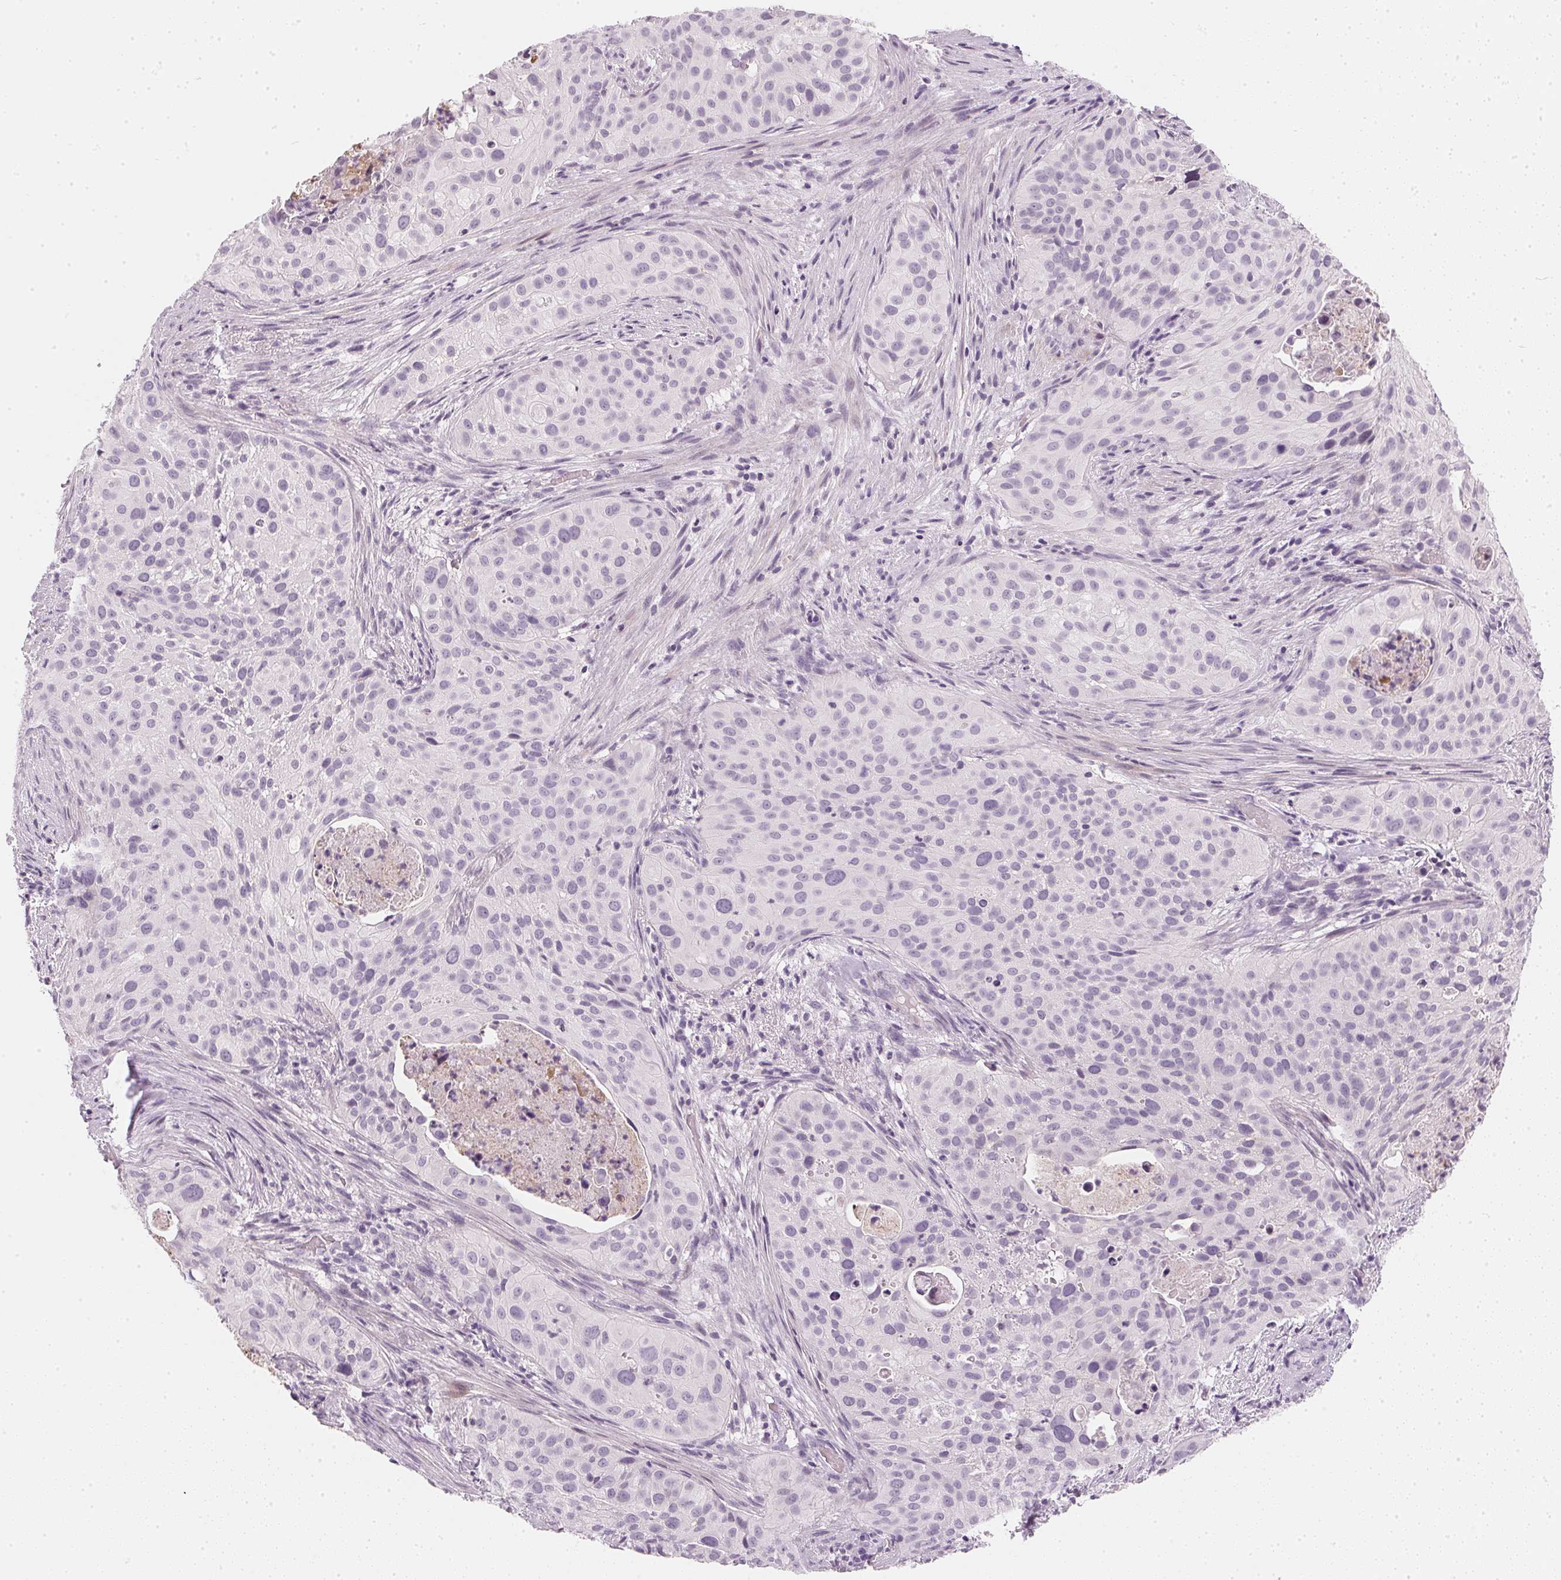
{"staining": {"intensity": "negative", "quantity": "none", "location": "none"}, "tissue": "cervical cancer", "cell_type": "Tumor cells", "image_type": "cancer", "snomed": [{"axis": "morphology", "description": "Squamous cell carcinoma, NOS"}, {"axis": "topography", "description": "Cervix"}], "caption": "A micrograph of human cervical cancer is negative for staining in tumor cells.", "gene": "CHST4", "patient": {"sex": "female", "age": 38}}